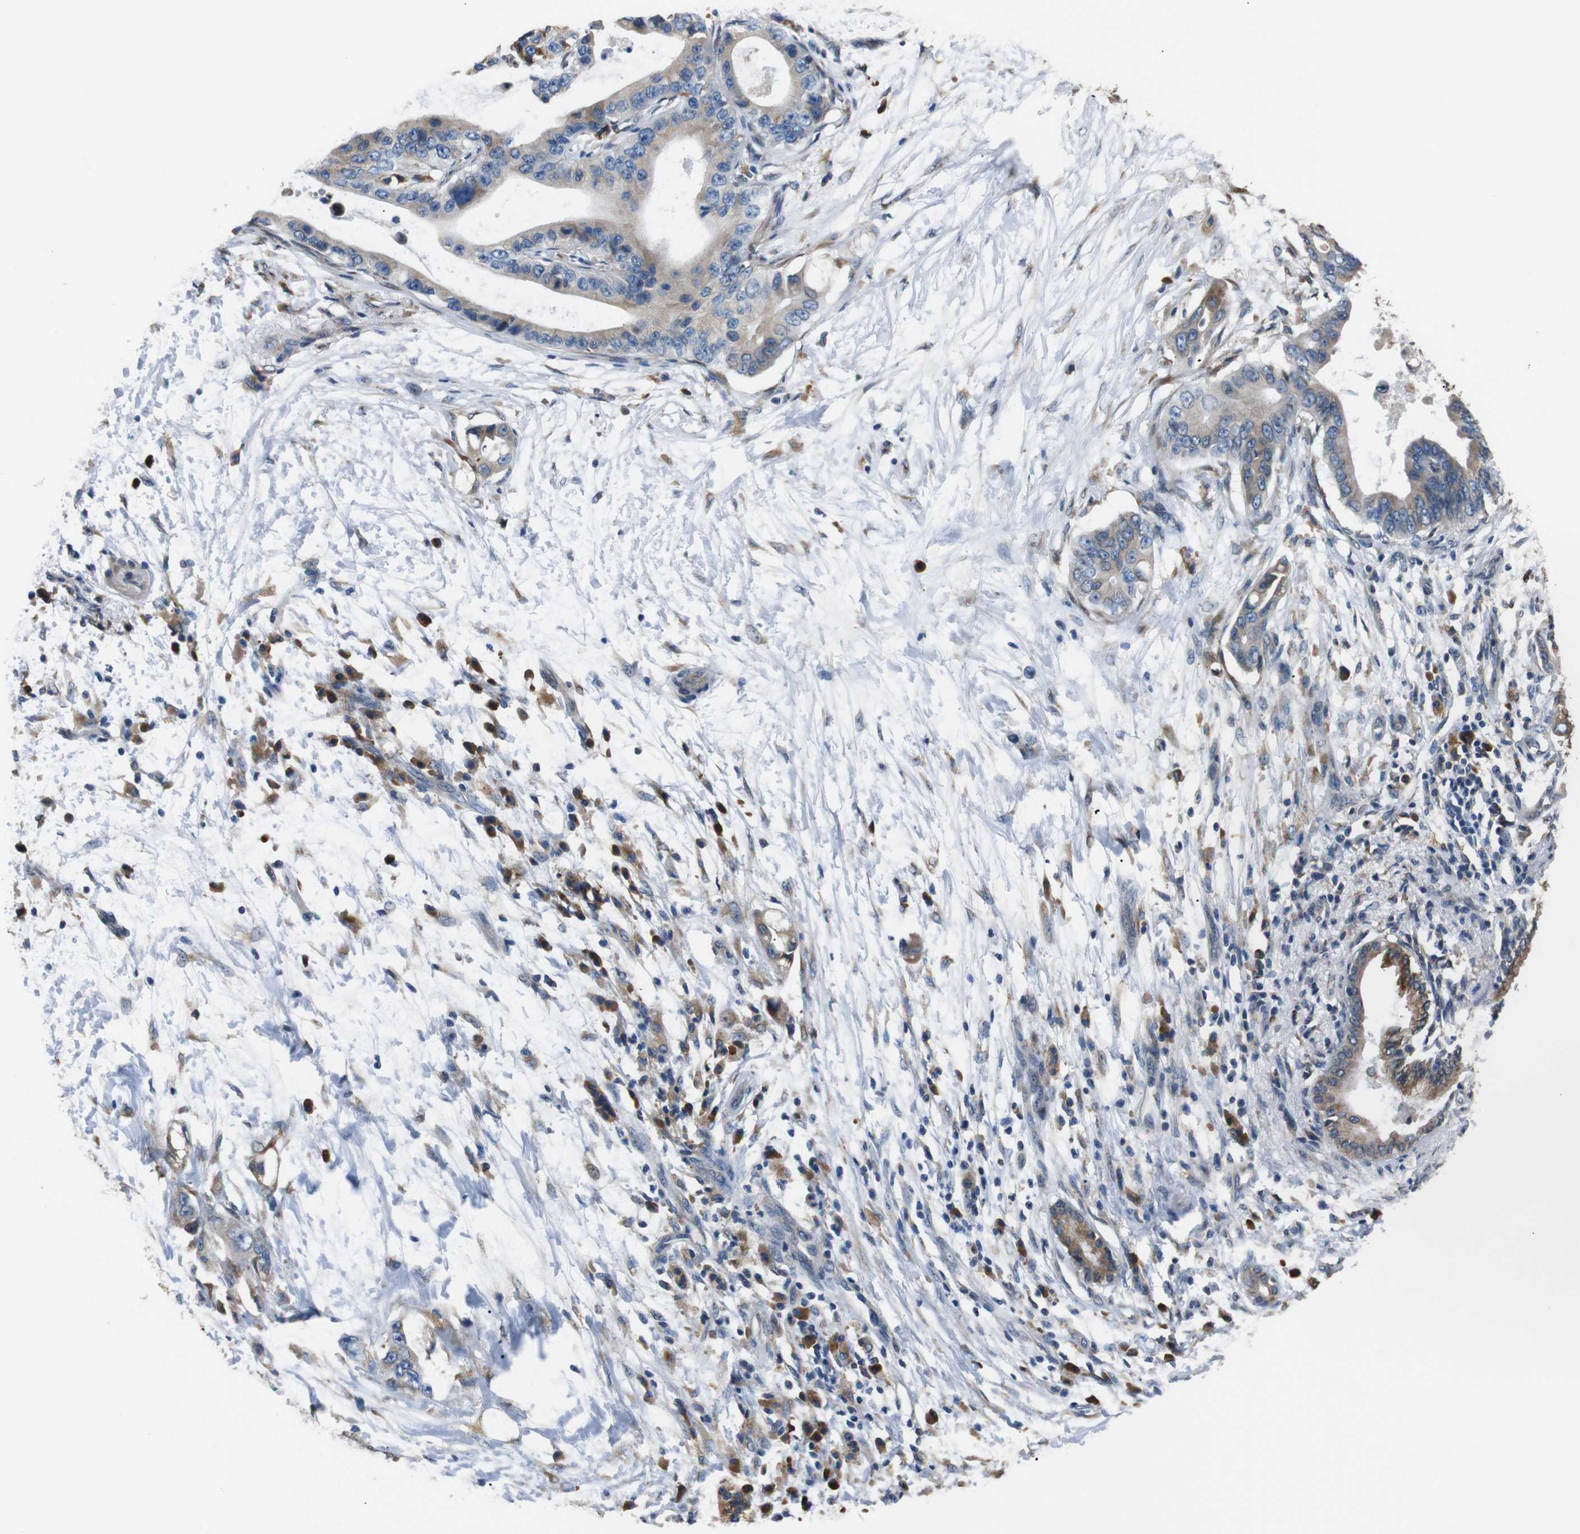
{"staining": {"intensity": "moderate", "quantity": "25%-75%", "location": "cytoplasmic/membranous"}, "tissue": "pancreatic cancer", "cell_type": "Tumor cells", "image_type": "cancer", "snomed": [{"axis": "morphology", "description": "Adenocarcinoma, NOS"}, {"axis": "topography", "description": "Pancreas"}], "caption": "Tumor cells reveal medium levels of moderate cytoplasmic/membranous expression in about 25%-75% of cells in pancreatic adenocarcinoma. (IHC, brightfield microscopy, high magnification).", "gene": "TMED2", "patient": {"sex": "male", "age": 77}}